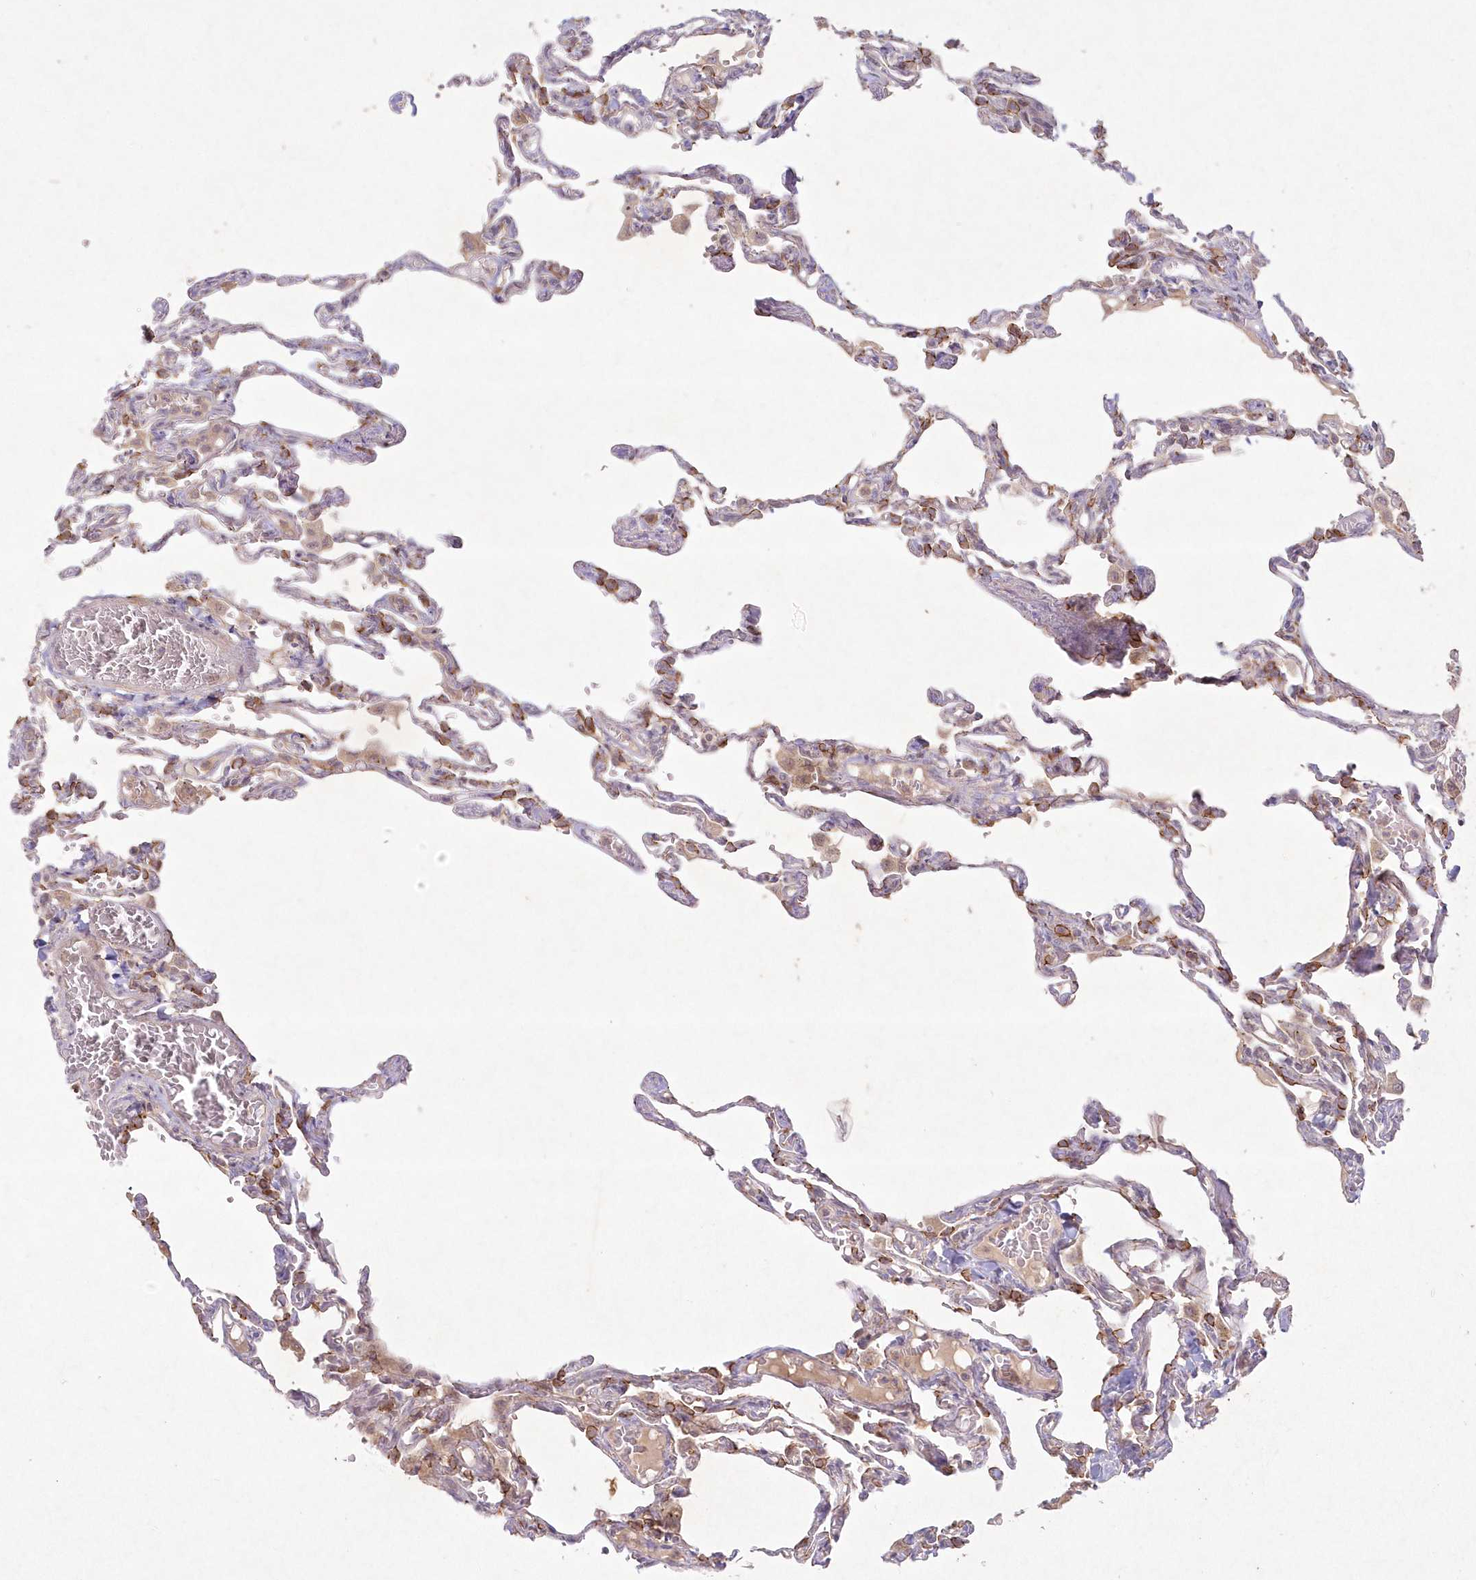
{"staining": {"intensity": "moderate", "quantity": "25%-75%", "location": "cytoplasmic/membranous"}, "tissue": "lung", "cell_type": "Alveolar cells", "image_type": "normal", "snomed": [{"axis": "morphology", "description": "Normal tissue, NOS"}, {"axis": "topography", "description": "Lung"}], "caption": "IHC photomicrograph of benign lung: human lung stained using immunohistochemistry reveals medium levels of moderate protein expression localized specifically in the cytoplasmic/membranous of alveolar cells, appearing as a cytoplasmic/membranous brown color.", "gene": "TOGARAM2", "patient": {"sex": "male", "age": 21}}